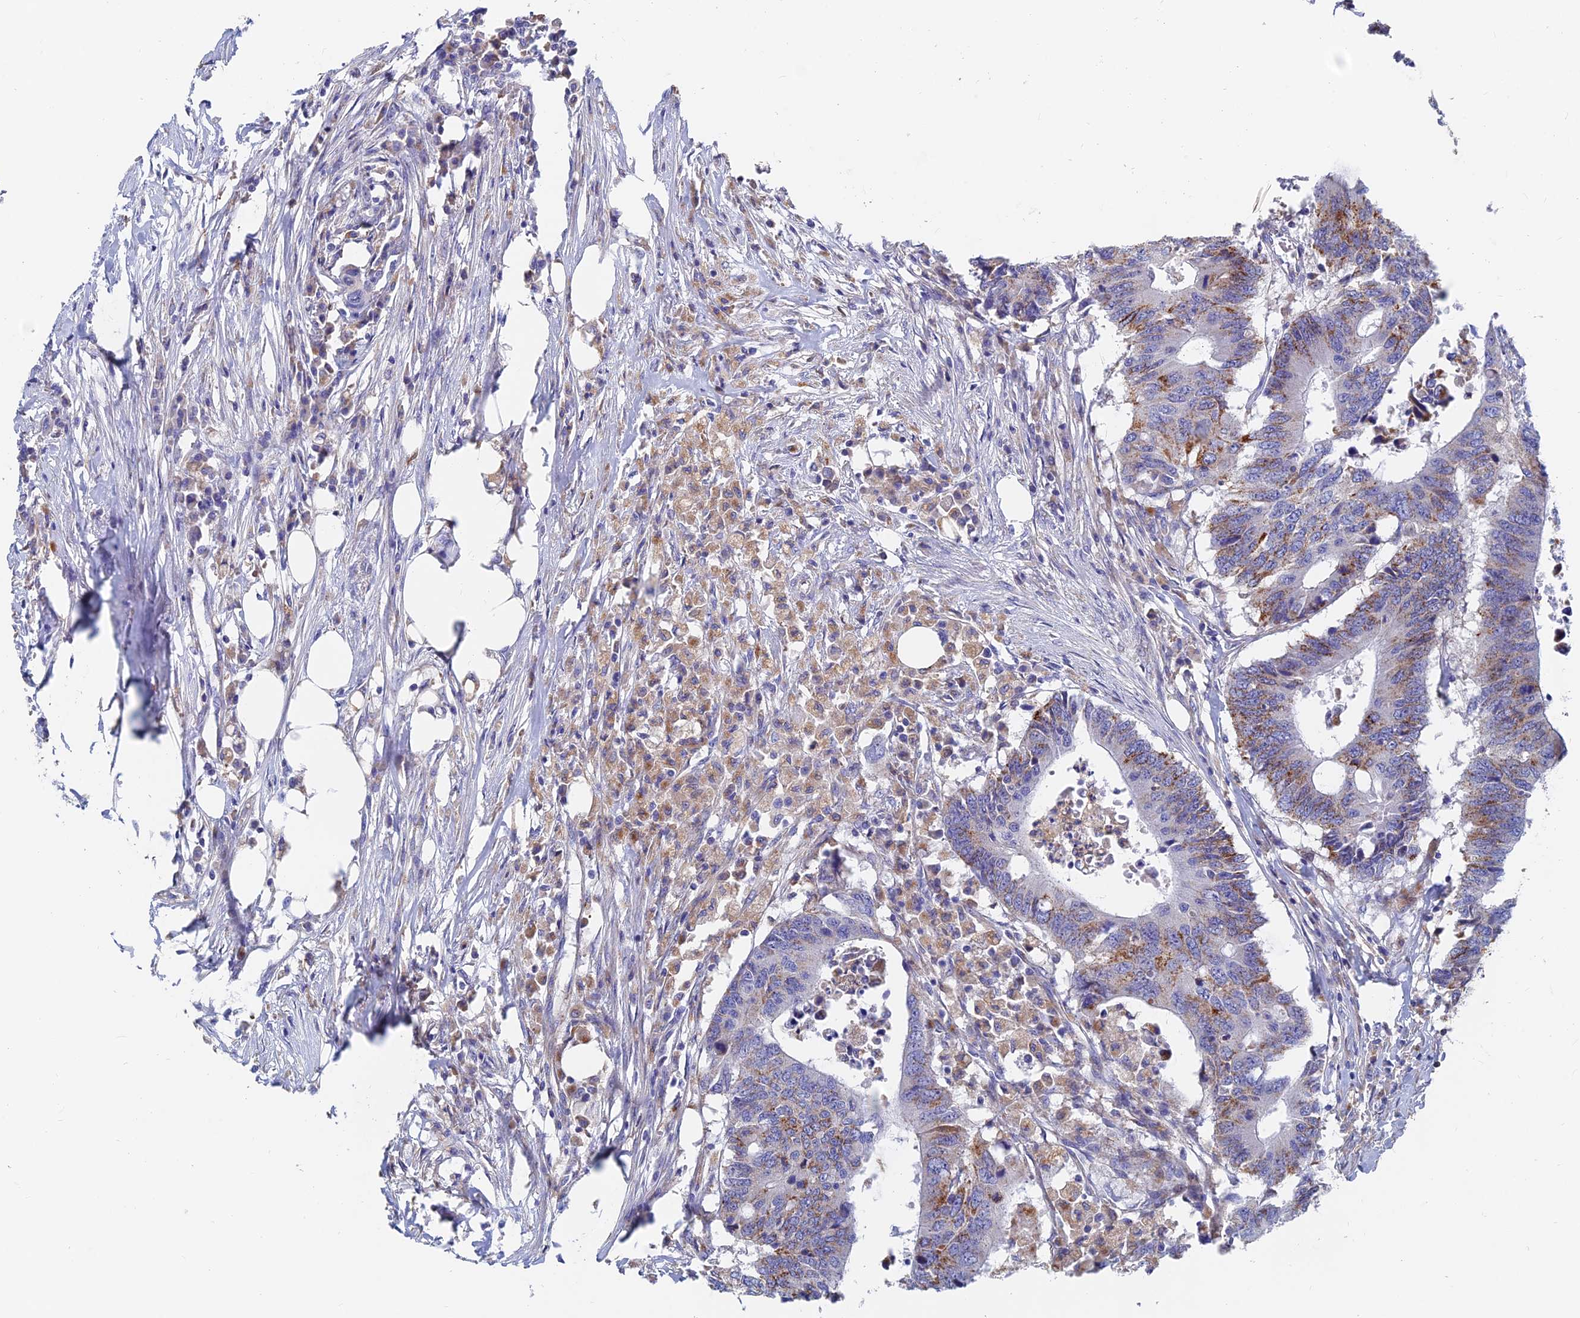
{"staining": {"intensity": "moderate", "quantity": "25%-75%", "location": "cytoplasmic/membranous"}, "tissue": "colorectal cancer", "cell_type": "Tumor cells", "image_type": "cancer", "snomed": [{"axis": "morphology", "description": "Adenocarcinoma, NOS"}, {"axis": "topography", "description": "Colon"}], "caption": "Protein staining shows moderate cytoplasmic/membranous staining in about 25%-75% of tumor cells in colorectal cancer (adenocarcinoma).", "gene": "SPNS1", "patient": {"sex": "male", "age": 71}}